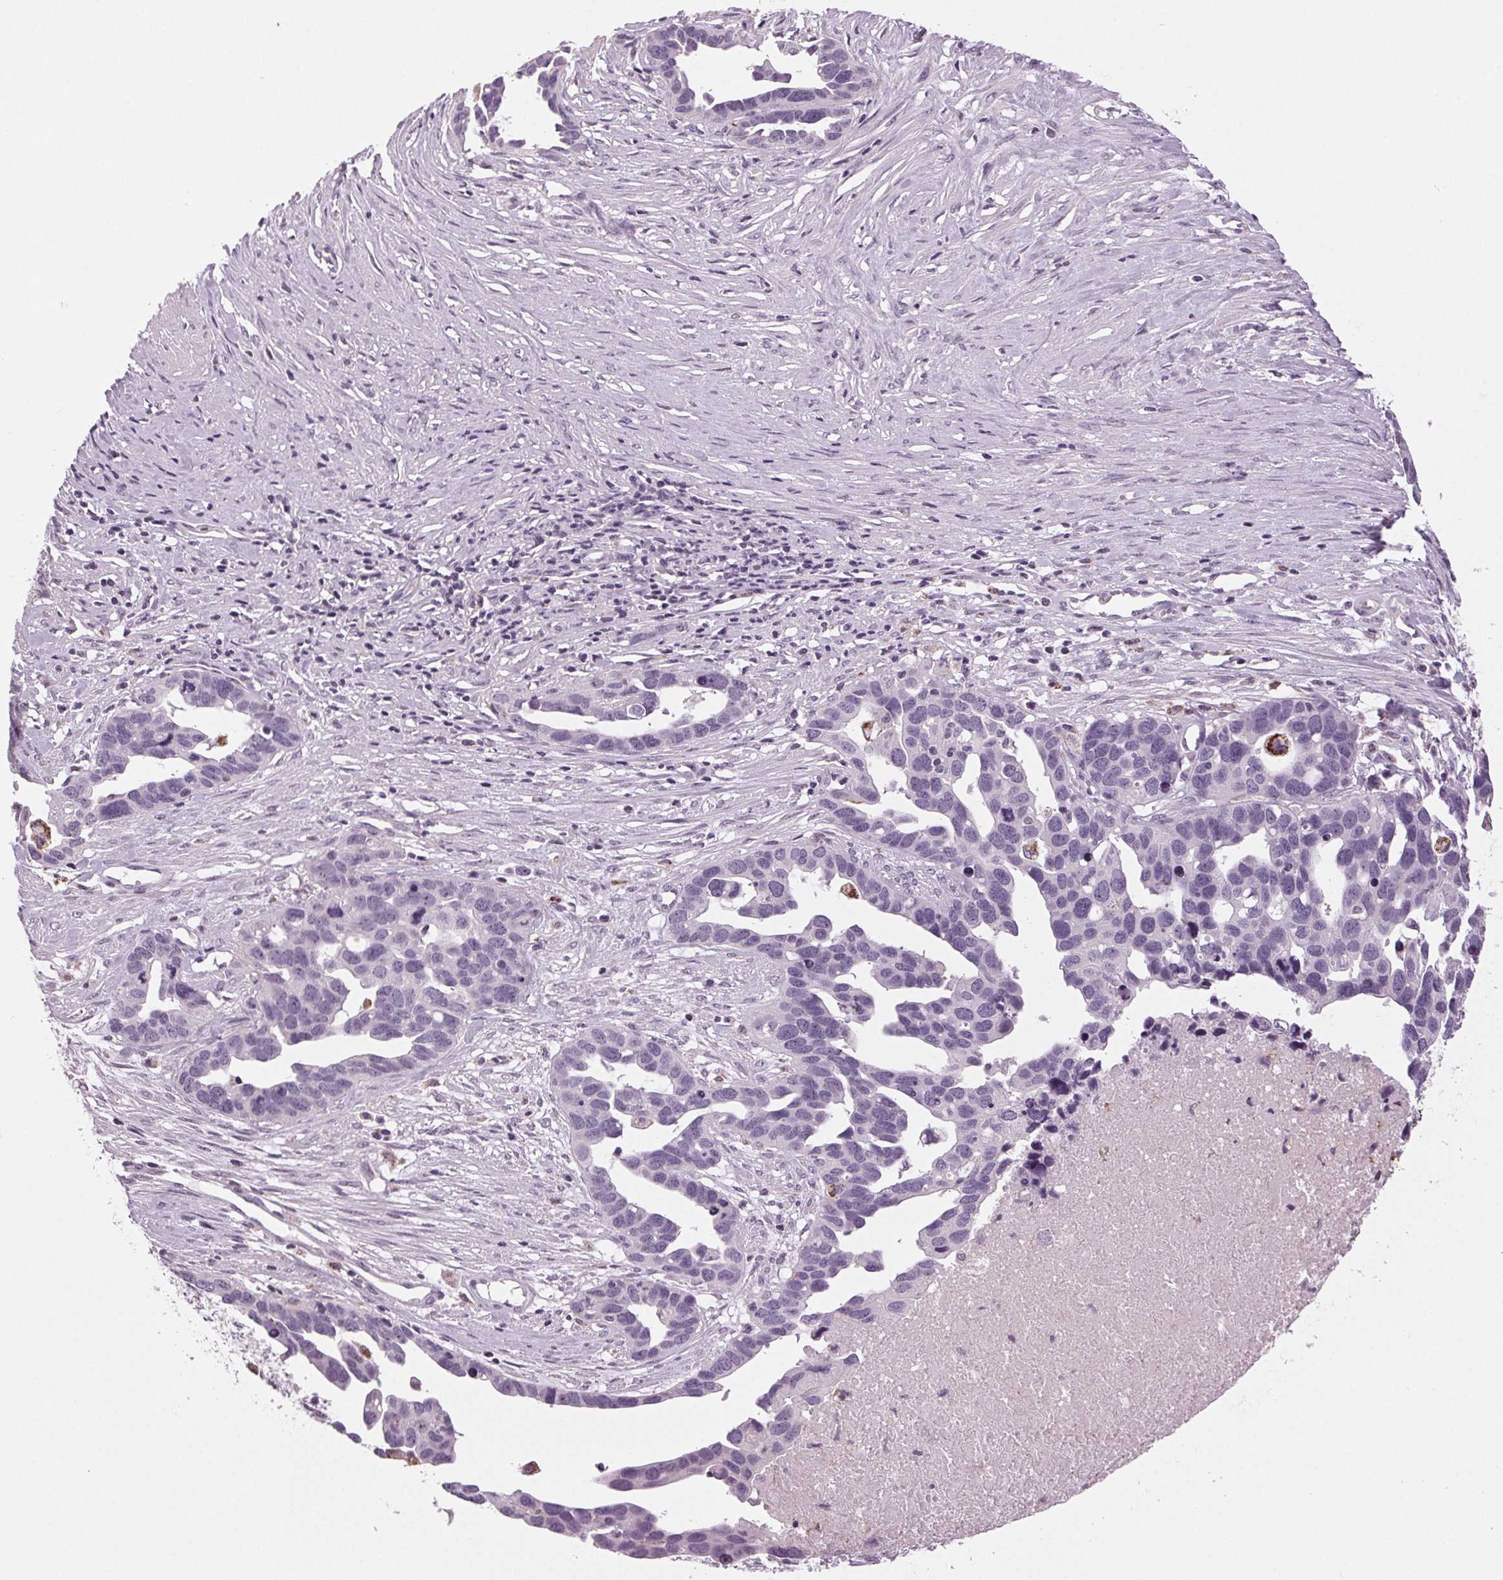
{"staining": {"intensity": "negative", "quantity": "none", "location": "none"}, "tissue": "ovarian cancer", "cell_type": "Tumor cells", "image_type": "cancer", "snomed": [{"axis": "morphology", "description": "Cystadenocarcinoma, serous, NOS"}, {"axis": "topography", "description": "Ovary"}], "caption": "Image shows no significant protein staining in tumor cells of ovarian serous cystadenocarcinoma. The staining is performed using DAB (3,3'-diaminobenzidine) brown chromogen with nuclei counter-stained in using hematoxylin.", "gene": "DNAH12", "patient": {"sex": "female", "age": 54}}